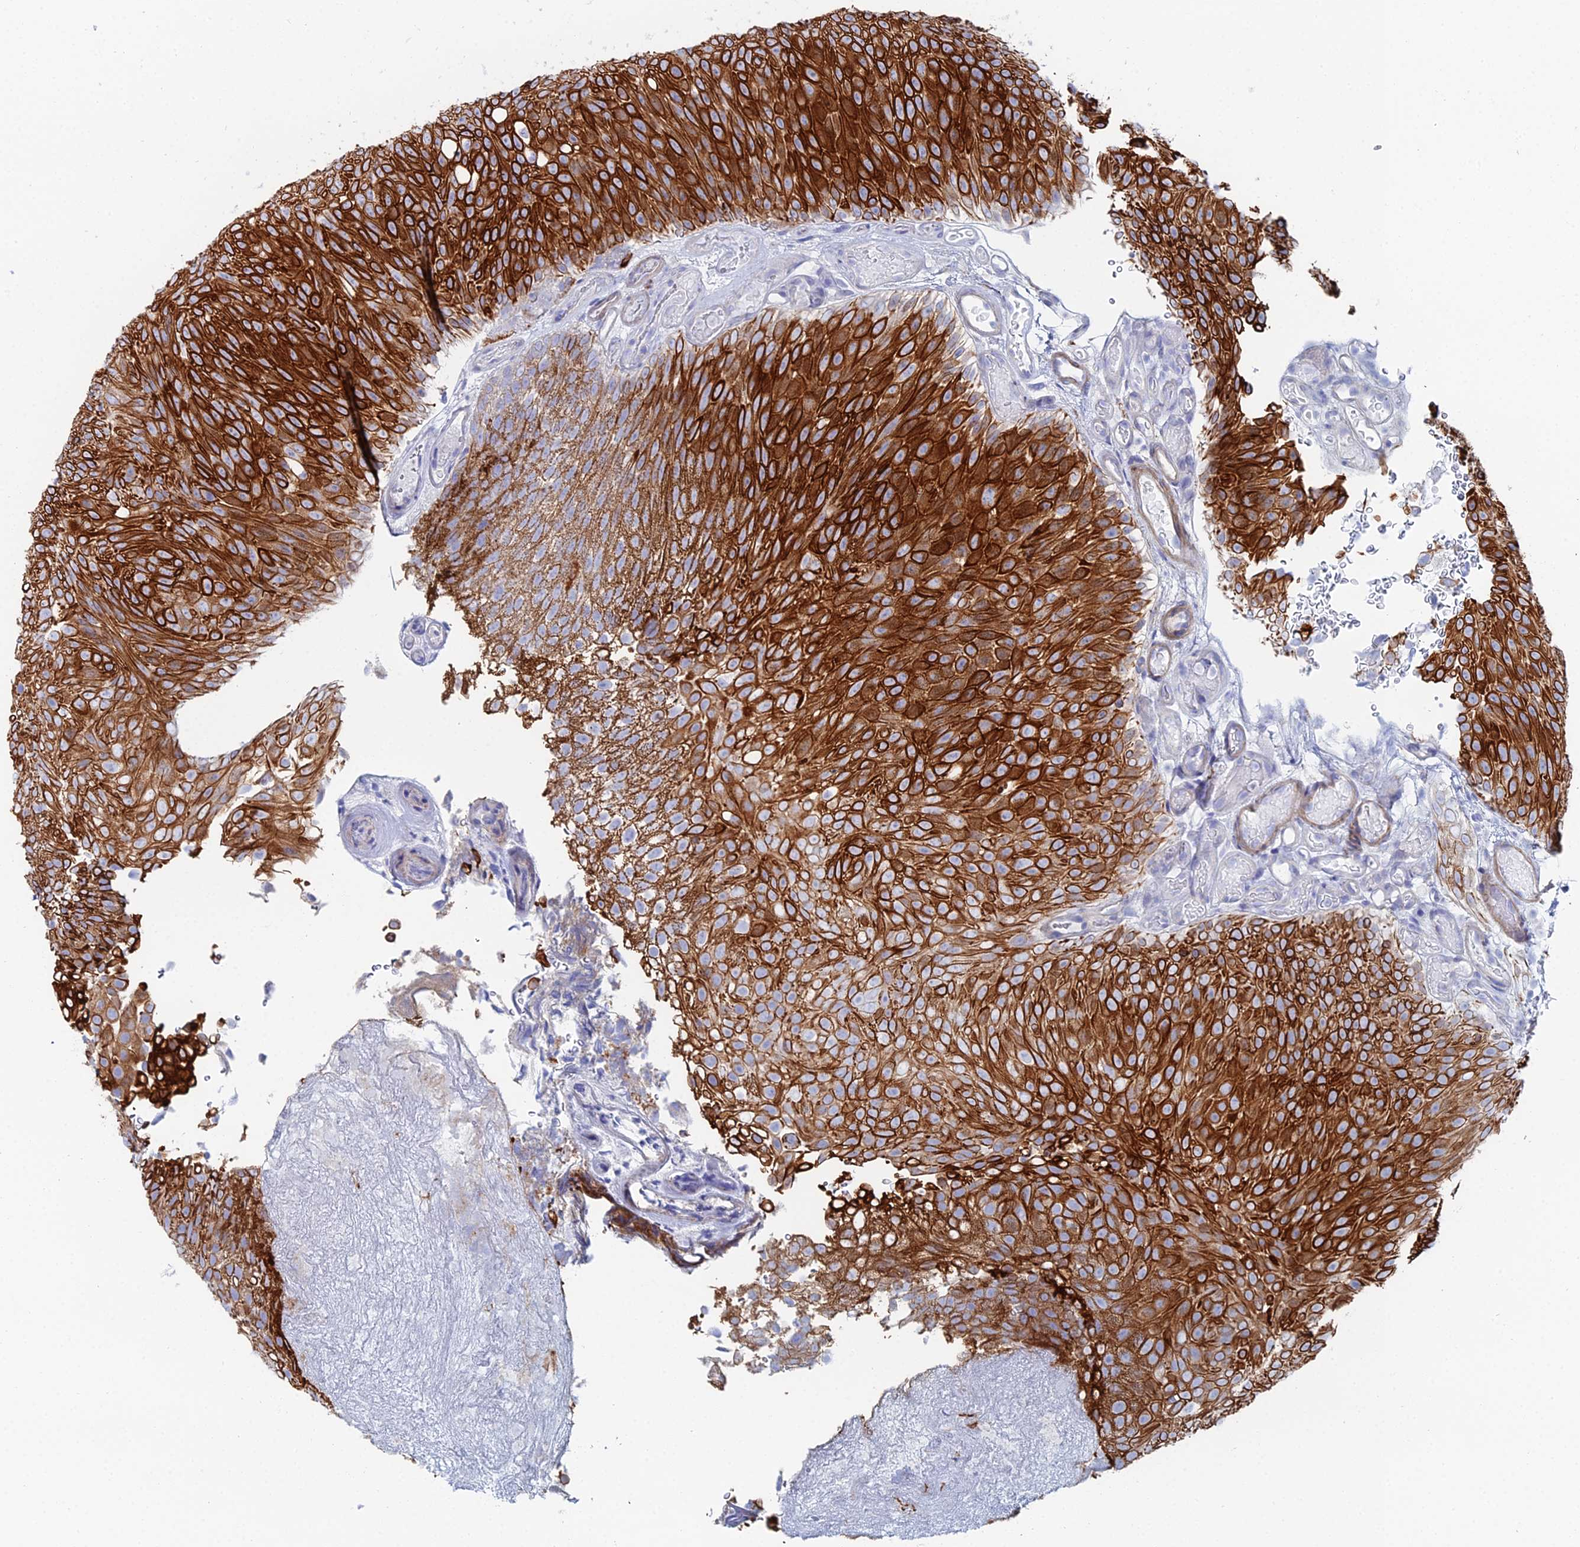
{"staining": {"intensity": "strong", "quantity": ">75%", "location": "cytoplasmic/membranous"}, "tissue": "urothelial cancer", "cell_type": "Tumor cells", "image_type": "cancer", "snomed": [{"axis": "morphology", "description": "Urothelial carcinoma, Low grade"}, {"axis": "topography", "description": "Urinary bladder"}], "caption": "Tumor cells reveal strong cytoplasmic/membranous expression in about >75% of cells in urothelial carcinoma (low-grade).", "gene": "DHX34", "patient": {"sex": "male", "age": 78}}